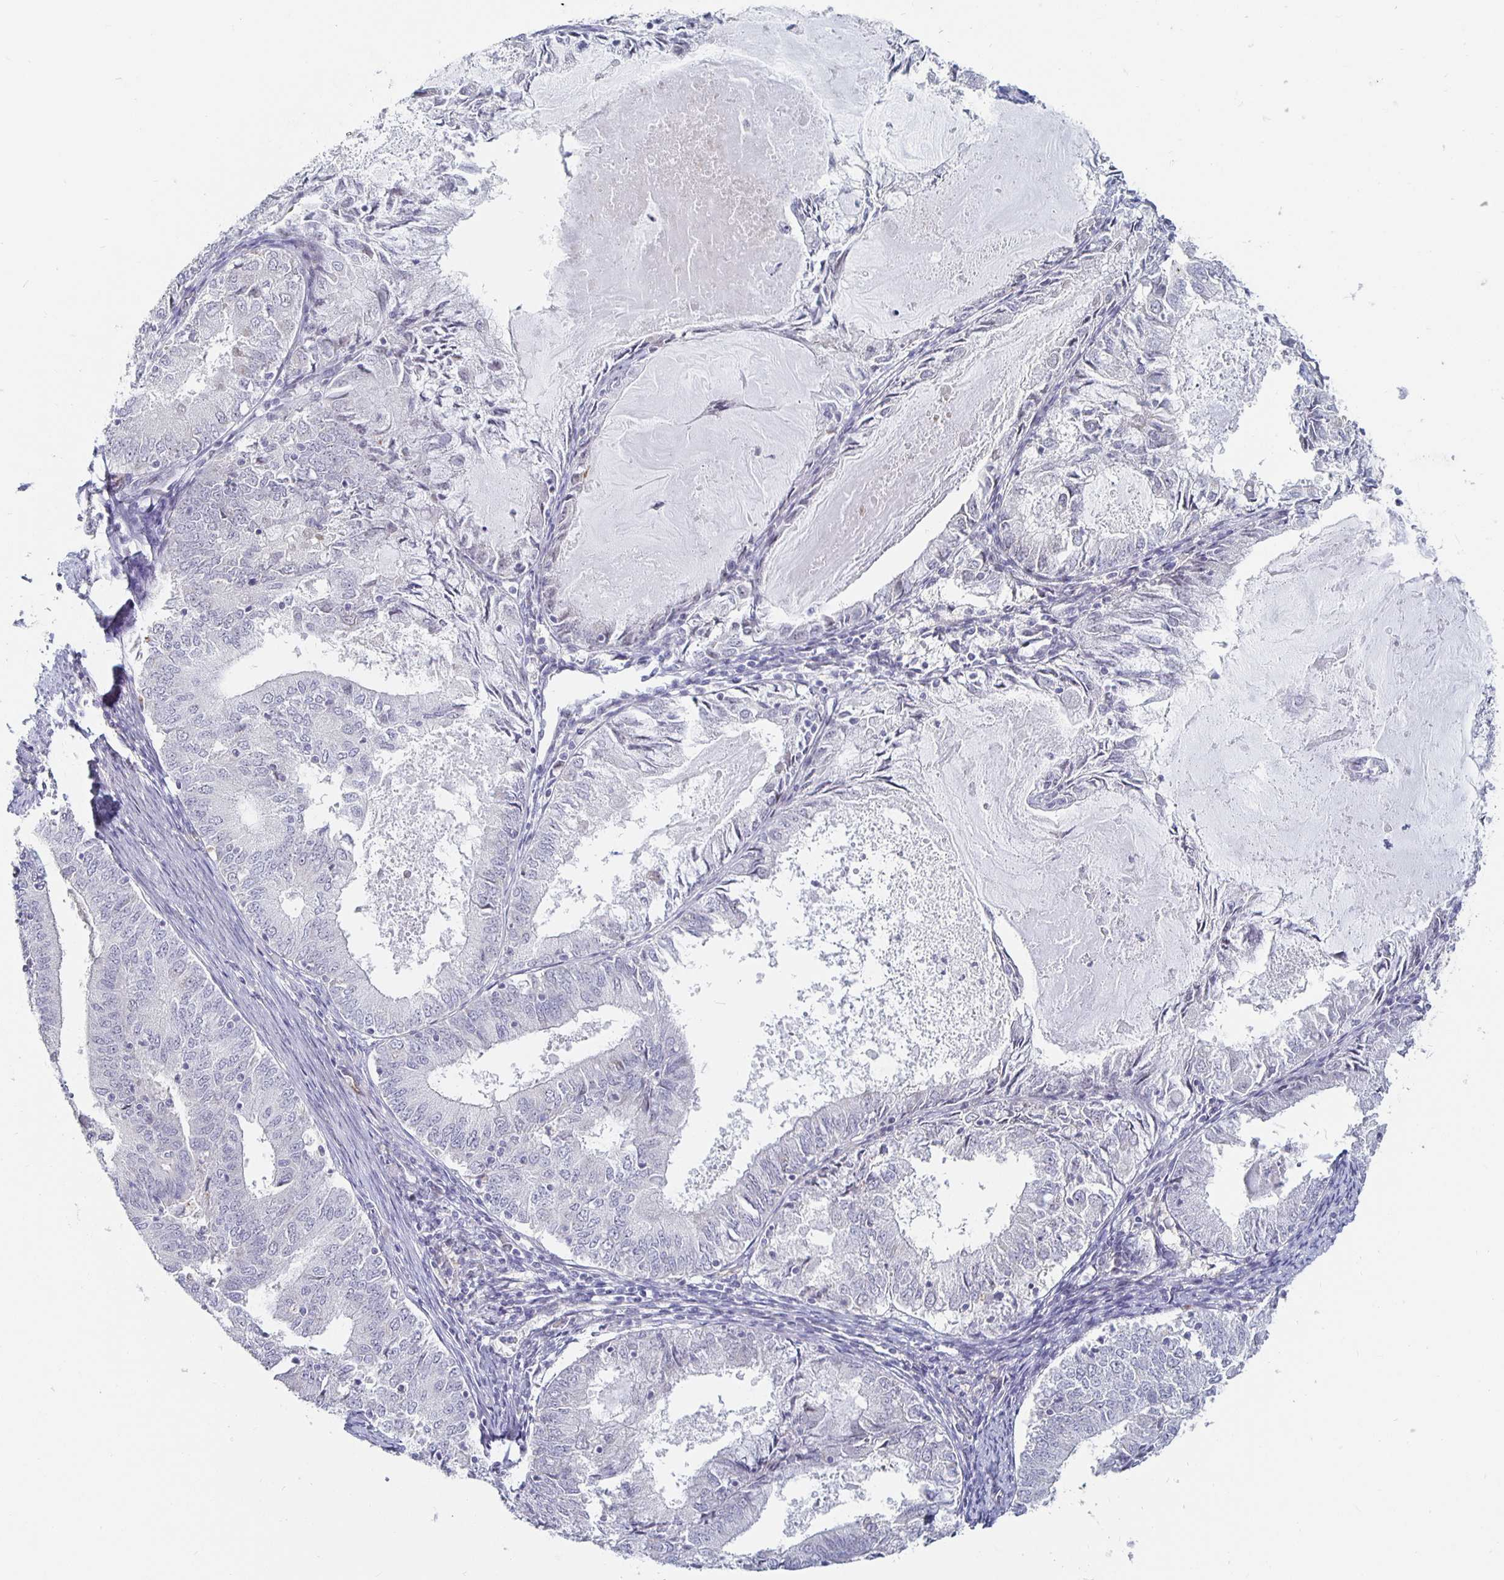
{"staining": {"intensity": "negative", "quantity": "none", "location": "none"}, "tissue": "endometrial cancer", "cell_type": "Tumor cells", "image_type": "cancer", "snomed": [{"axis": "morphology", "description": "Adenocarcinoma, NOS"}, {"axis": "topography", "description": "Endometrium"}], "caption": "This is an immunohistochemistry histopathology image of endometrial adenocarcinoma. There is no expression in tumor cells.", "gene": "S100G", "patient": {"sex": "female", "age": 57}}